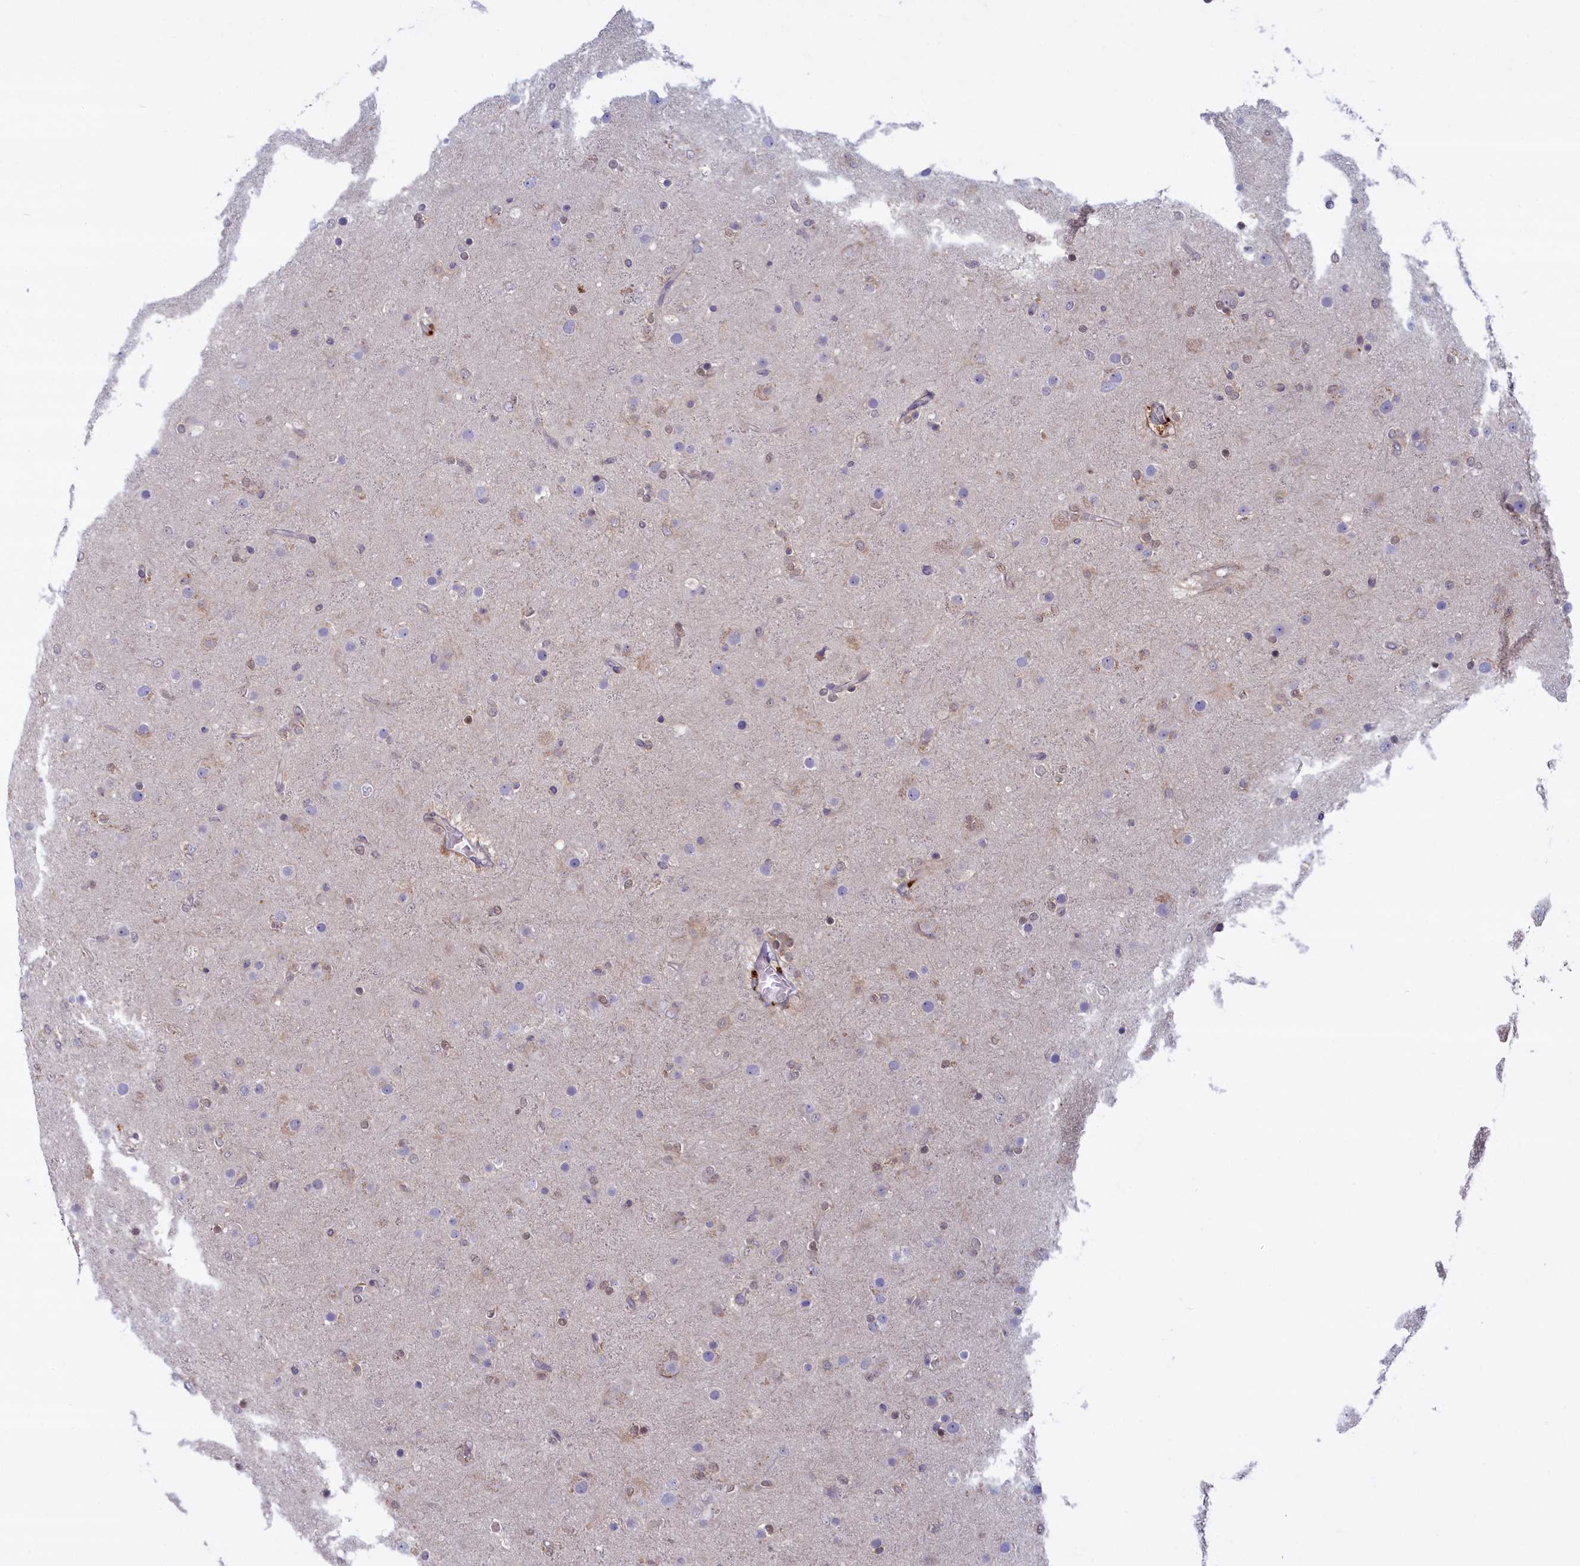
{"staining": {"intensity": "weak", "quantity": "<25%", "location": "nuclear"}, "tissue": "glioma", "cell_type": "Tumor cells", "image_type": "cancer", "snomed": [{"axis": "morphology", "description": "Glioma, malignant, Low grade"}, {"axis": "topography", "description": "Brain"}], "caption": "A histopathology image of glioma stained for a protein exhibits no brown staining in tumor cells.", "gene": "FCSK", "patient": {"sex": "male", "age": 65}}